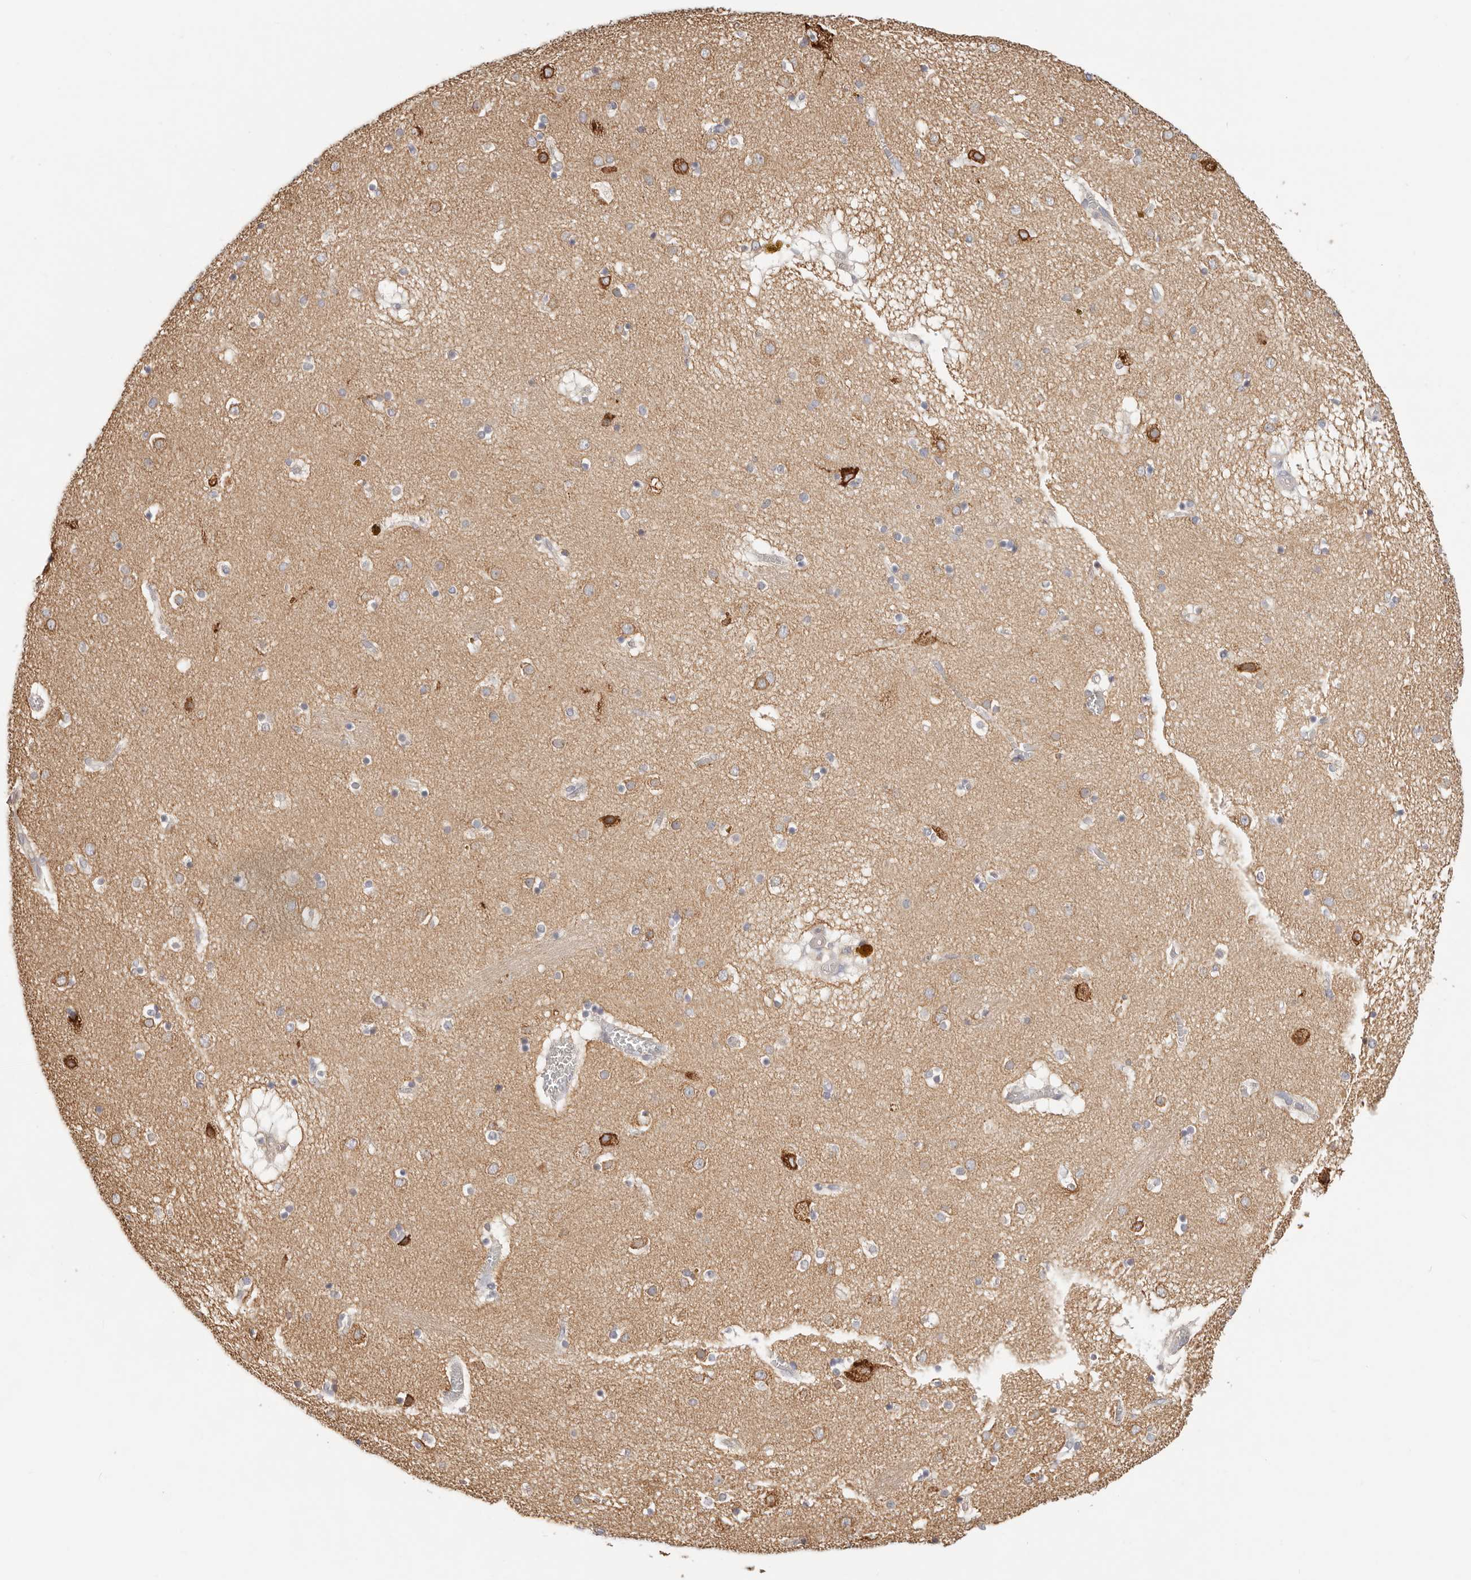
{"staining": {"intensity": "moderate", "quantity": "<25%", "location": "cytoplasmic/membranous"}, "tissue": "caudate", "cell_type": "Glial cells", "image_type": "normal", "snomed": [{"axis": "morphology", "description": "Normal tissue, NOS"}, {"axis": "topography", "description": "Lateral ventricle wall"}], "caption": "Brown immunohistochemical staining in benign human caudate shows moderate cytoplasmic/membranous expression in about <25% of glial cells. (DAB (3,3'-diaminobenzidine) IHC with brightfield microscopy, high magnification).", "gene": "AFDN", "patient": {"sex": "male", "age": 70}}